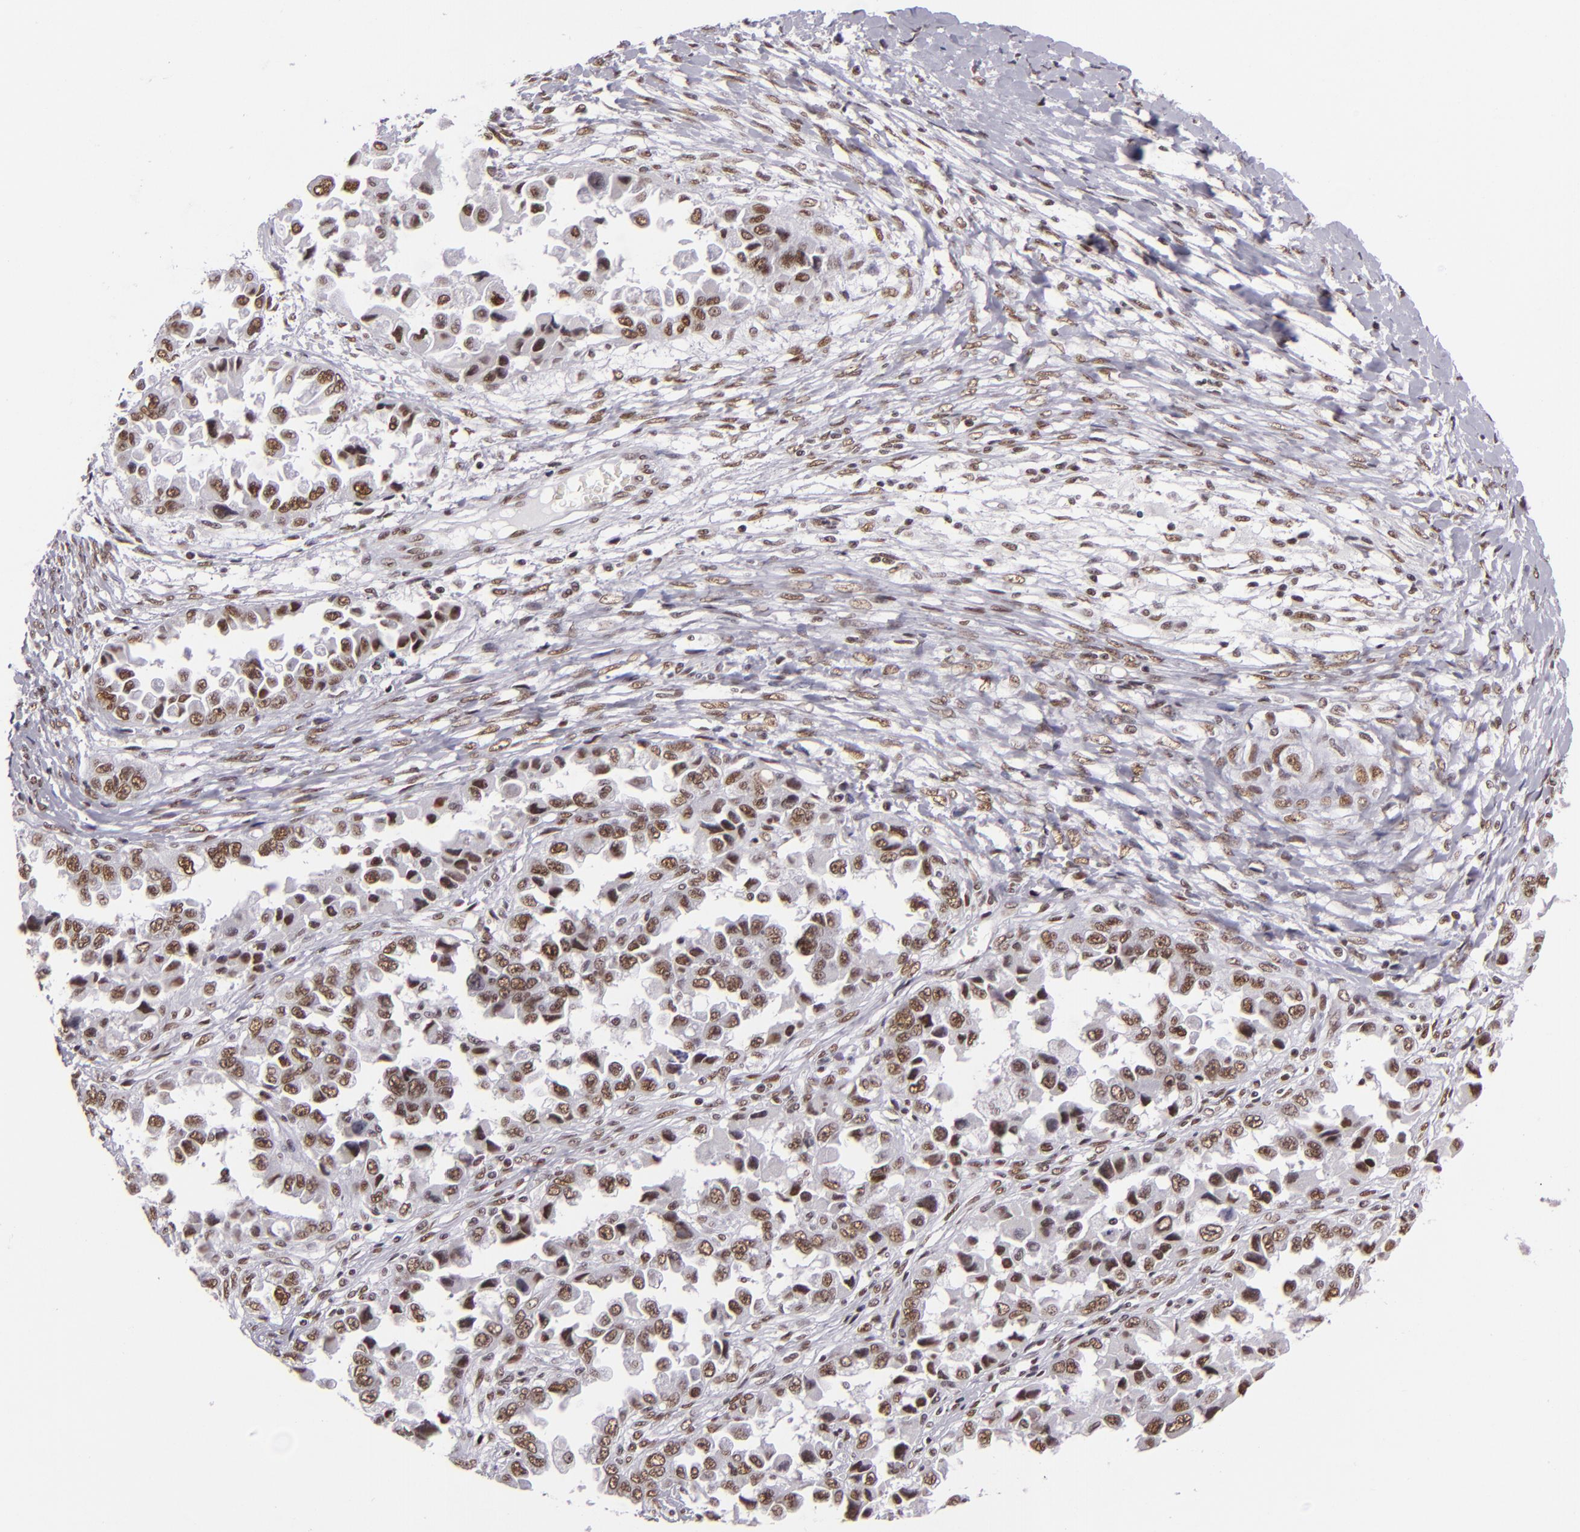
{"staining": {"intensity": "weak", "quantity": "25%-75%", "location": "nuclear"}, "tissue": "ovarian cancer", "cell_type": "Tumor cells", "image_type": "cancer", "snomed": [{"axis": "morphology", "description": "Cystadenocarcinoma, serous, NOS"}, {"axis": "topography", "description": "Ovary"}], "caption": "Protein staining of serous cystadenocarcinoma (ovarian) tissue exhibits weak nuclear staining in approximately 25%-75% of tumor cells. The staining was performed using DAB, with brown indicating positive protein expression. Nuclei are stained blue with hematoxylin.", "gene": "BRD8", "patient": {"sex": "female", "age": 84}}